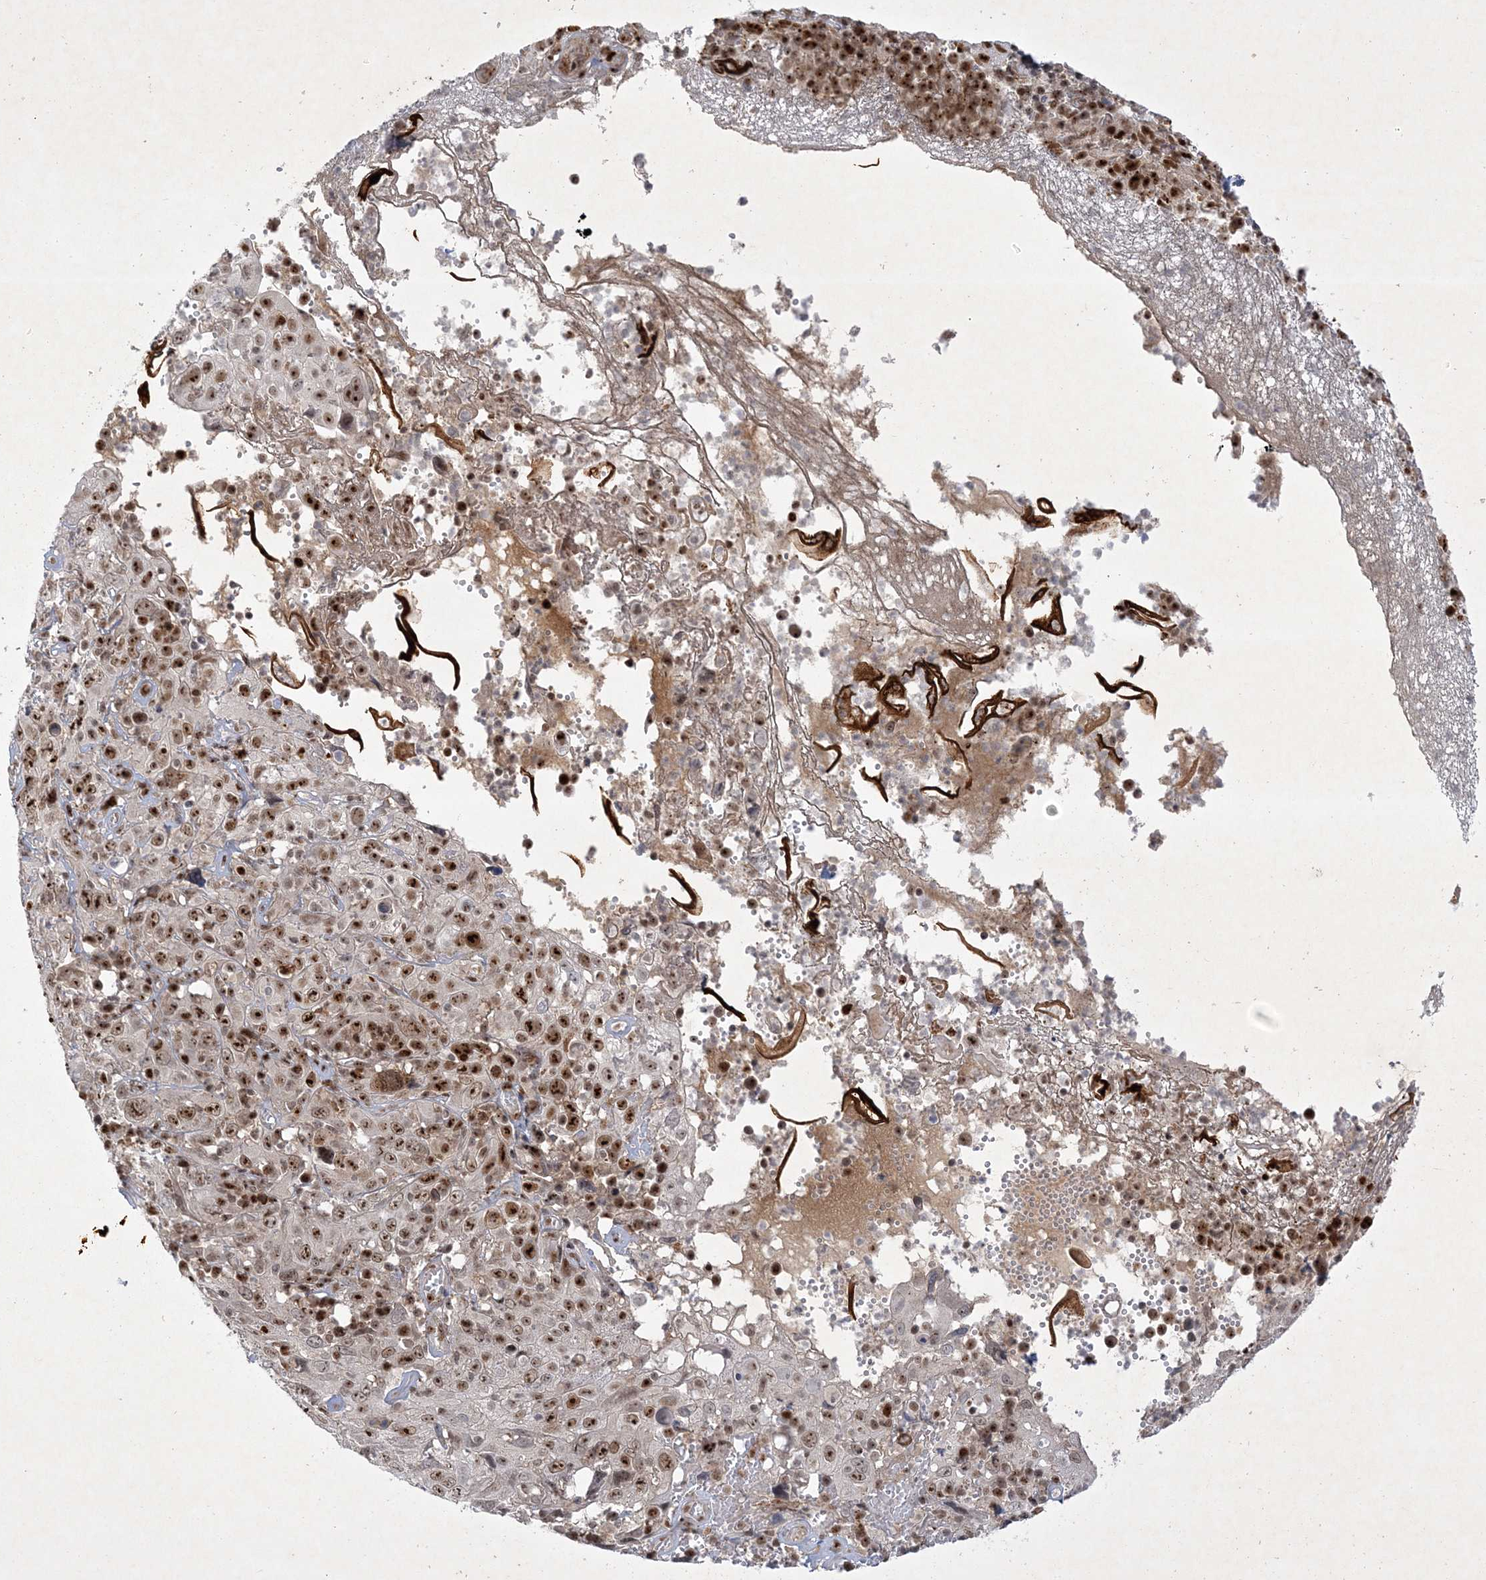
{"staining": {"intensity": "strong", "quantity": "25%-75%", "location": "nuclear"}, "tissue": "cervical cancer", "cell_type": "Tumor cells", "image_type": "cancer", "snomed": [{"axis": "morphology", "description": "Squamous cell carcinoma, NOS"}, {"axis": "topography", "description": "Cervix"}], "caption": "Immunohistochemical staining of human squamous cell carcinoma (cervical) displays strong nuclear protein positivity in approximately 25%-75% of tumor cells.", "gene": "NPM3", "patient": {"sex": "female", "age": 46}}